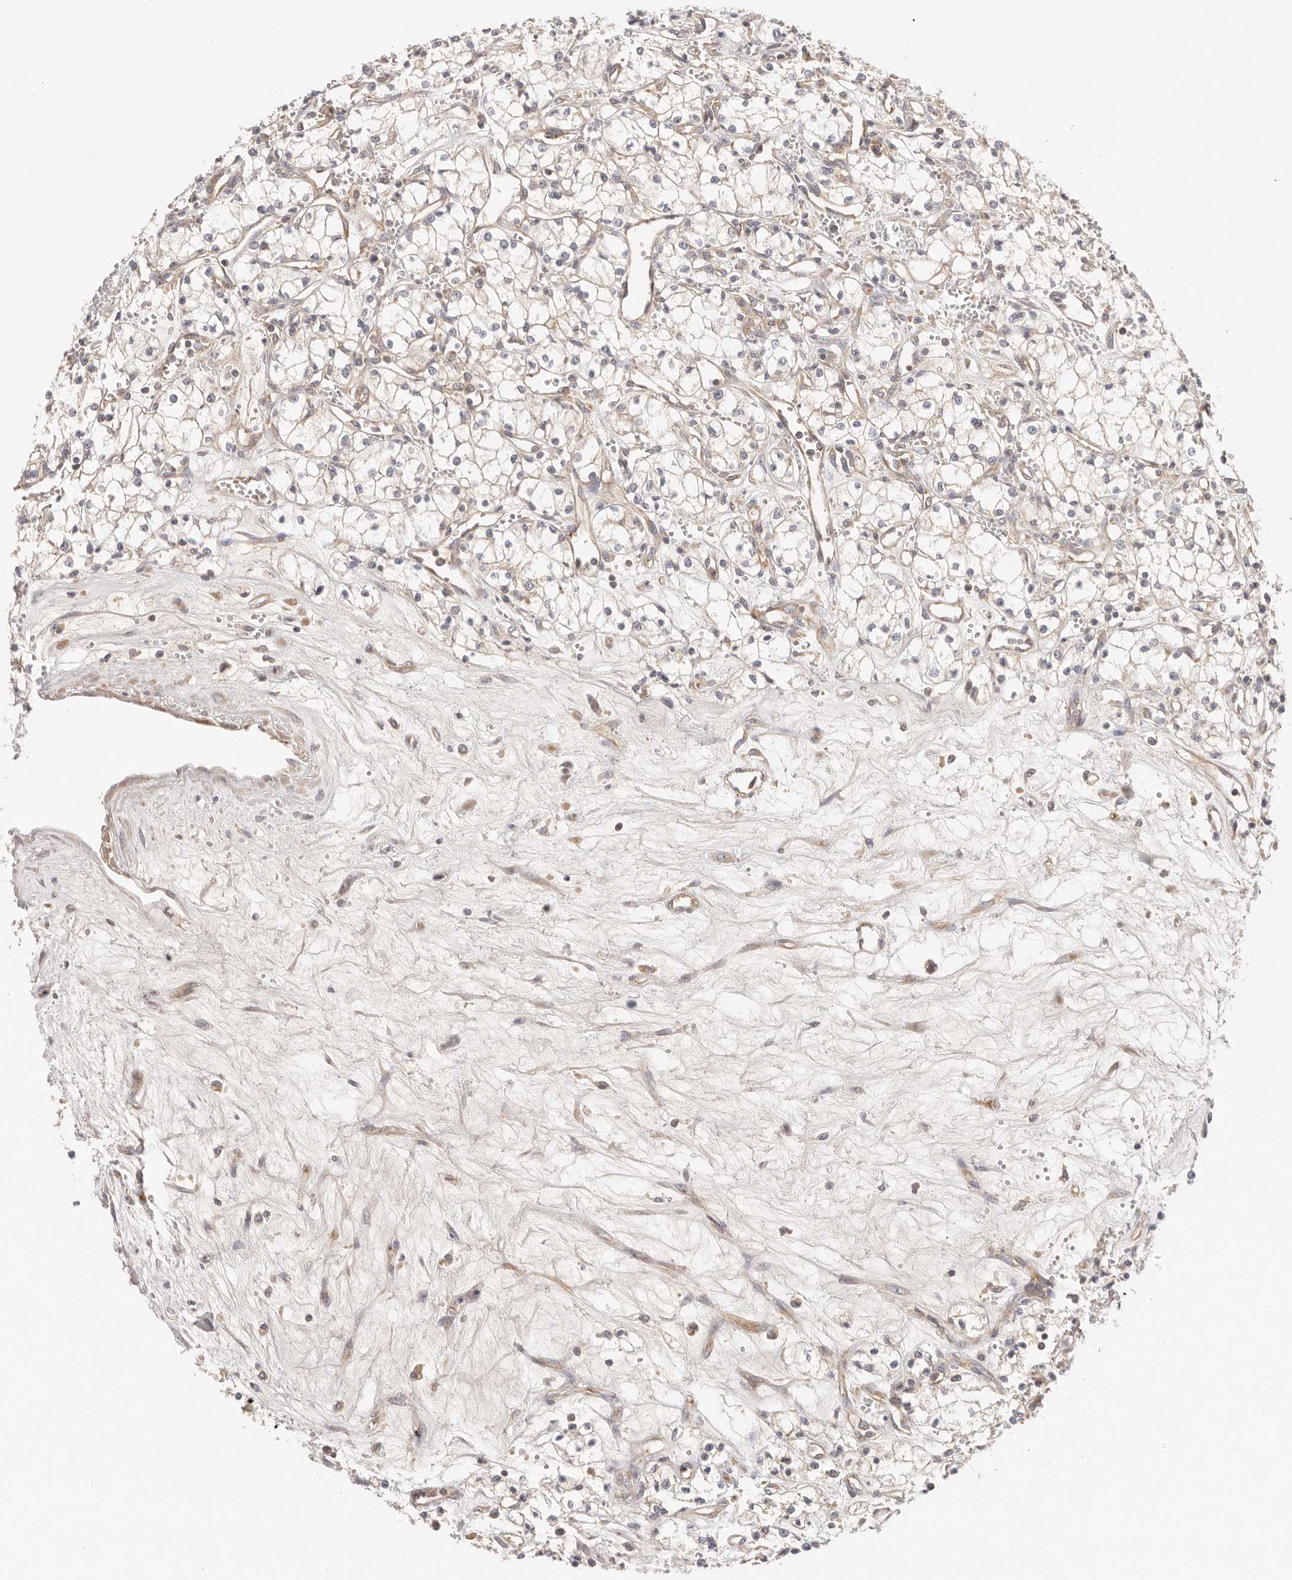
{"staining": {"intensity": "moderate", "quantity": "<25%", "location": "cytoplasmic/membranous"}, "tissue": "renal cancer", "cell_type": "Tumor cells", "image_type": "cancer", "snomed": [{"axis": "morphology", "description": "Adenocarcinoma, NOS"}, {"axis": "topography", "description": "Kidney"}], "caption": "Immunohistochemistry photomicrograph of neoplastic tissue: renal cancer stained using immunohistochemistry reveals low levels of moderate protein expression localized specifically in the cytoplasmic/membranous of tumor cells, appearing as a cytoplasmic/membranous brown color.", "gene": "KCMF1", "patient": {"sex": "male", "age": 59}}